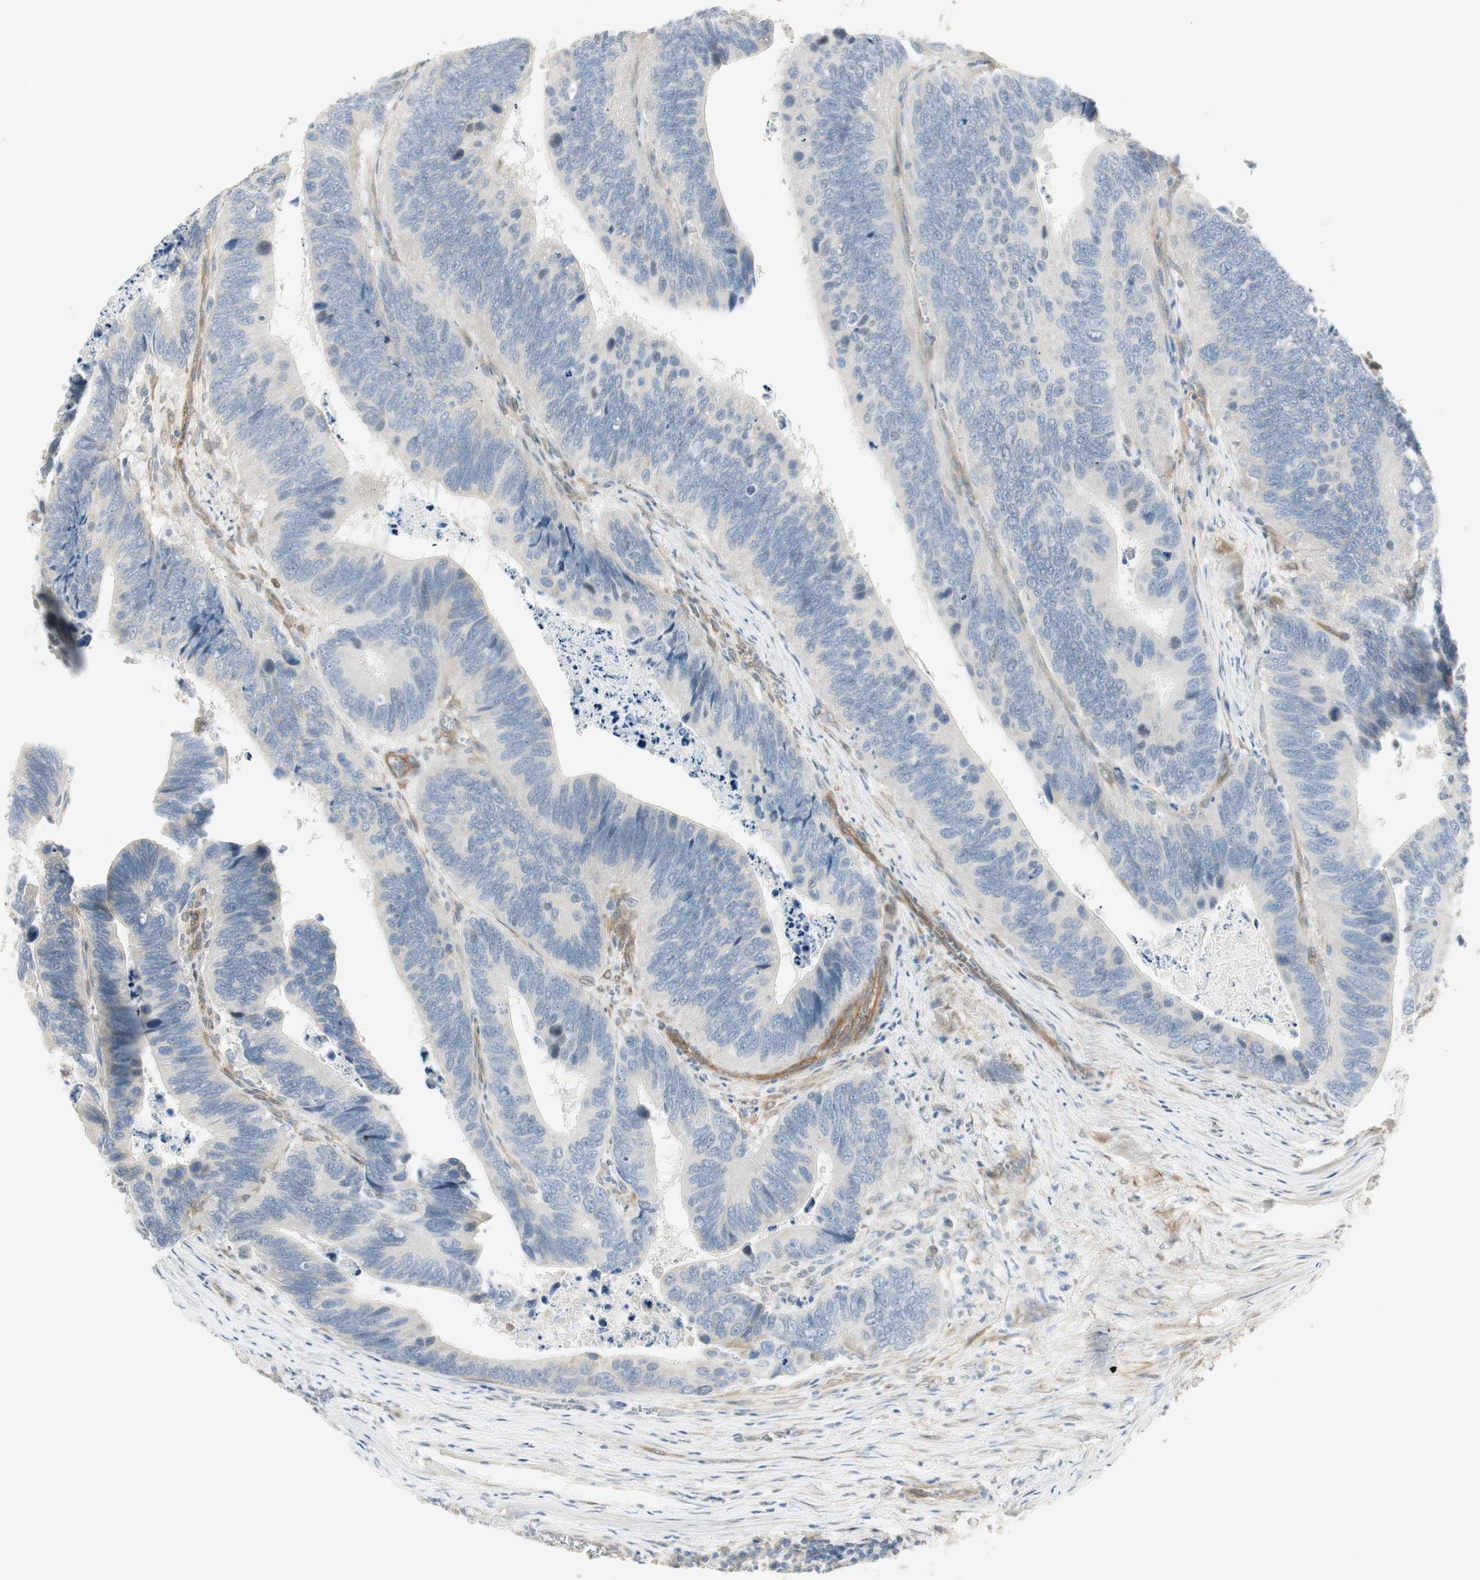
{"staining": {"intensity": "negative", "quantity": "none", "location": "none"}, "tissue": "colorectal cancer", "cell_type": "Tumor cells", "image_type": "cancer", "snomed": [{"axis": "morphology", "description": "Adenocarcinoma, NOS"}, {"axis": "topography", "description": "Colon"}], "caption": "Tumor cells are negative for protein expression in human adenocarcinoma (colorectal). (Brightfield microscopy of DAB IHC at high magnification).", "gene": "STON1-GTF2A1L", "patient": {"sex": "male", "age": 72}}